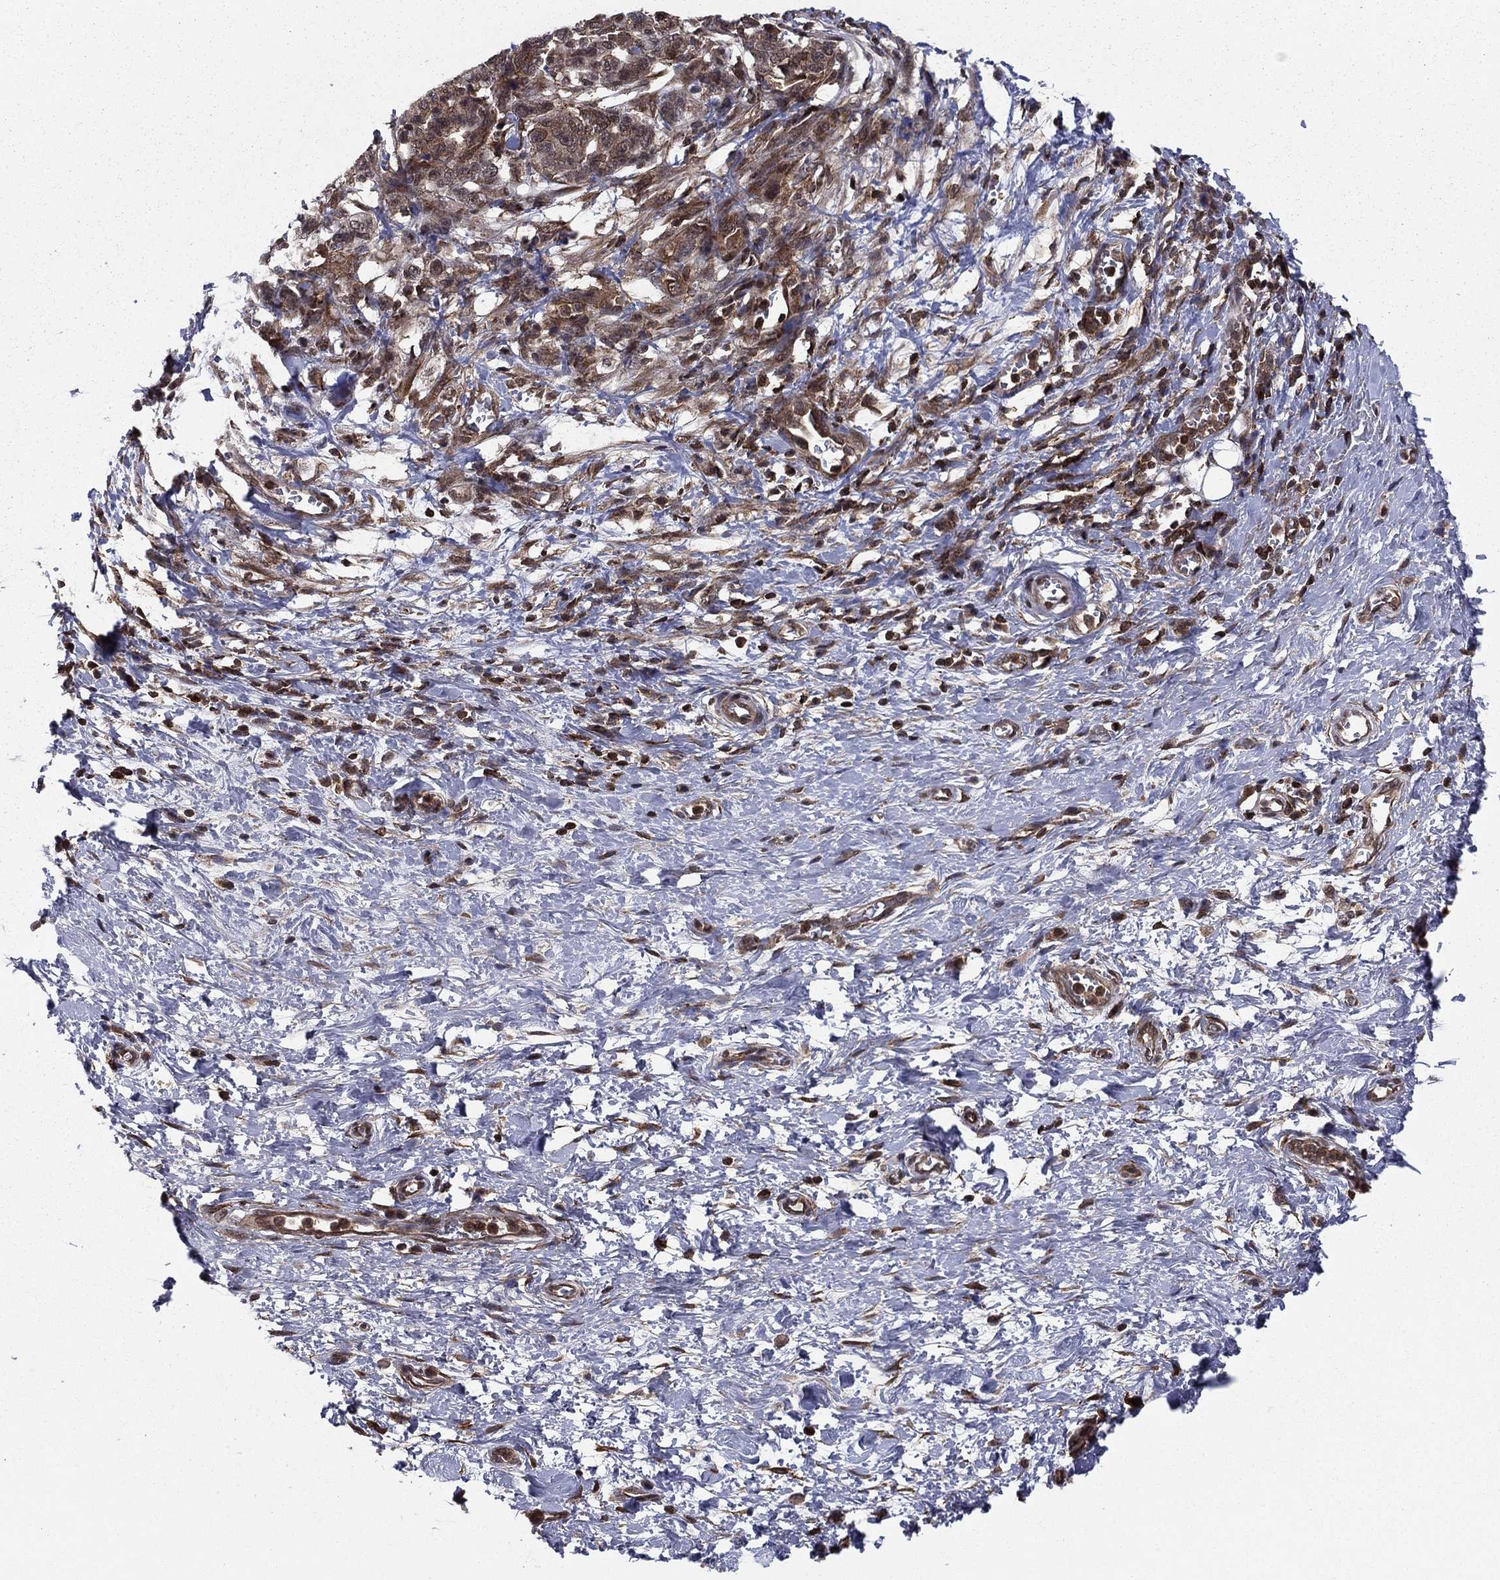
{"staining": {"intensity": "moderate", "quantity": "25%-75%", "location": "cytoplasmic/membranous"}, "tissue": "stomach cancer", "cell_type": "Tumor cells", "image_type": "cancer", "snomed": [{"axis": "morphology", "description": "Normal tissue, NOS"}, {"axis": "morphology", "description": "Adenocarcinoma, NOS"}, {"axis": "topography", "description": "Stomach"}], "caption": "The immunohistochemical stain highlights moderate cytoplasmic/membranous staining in tumor cells of stomach cancer (adenocarcinoma) tissue.", "gene": "SSX2IP", "patient": {"sex": "female", "age": 64}}